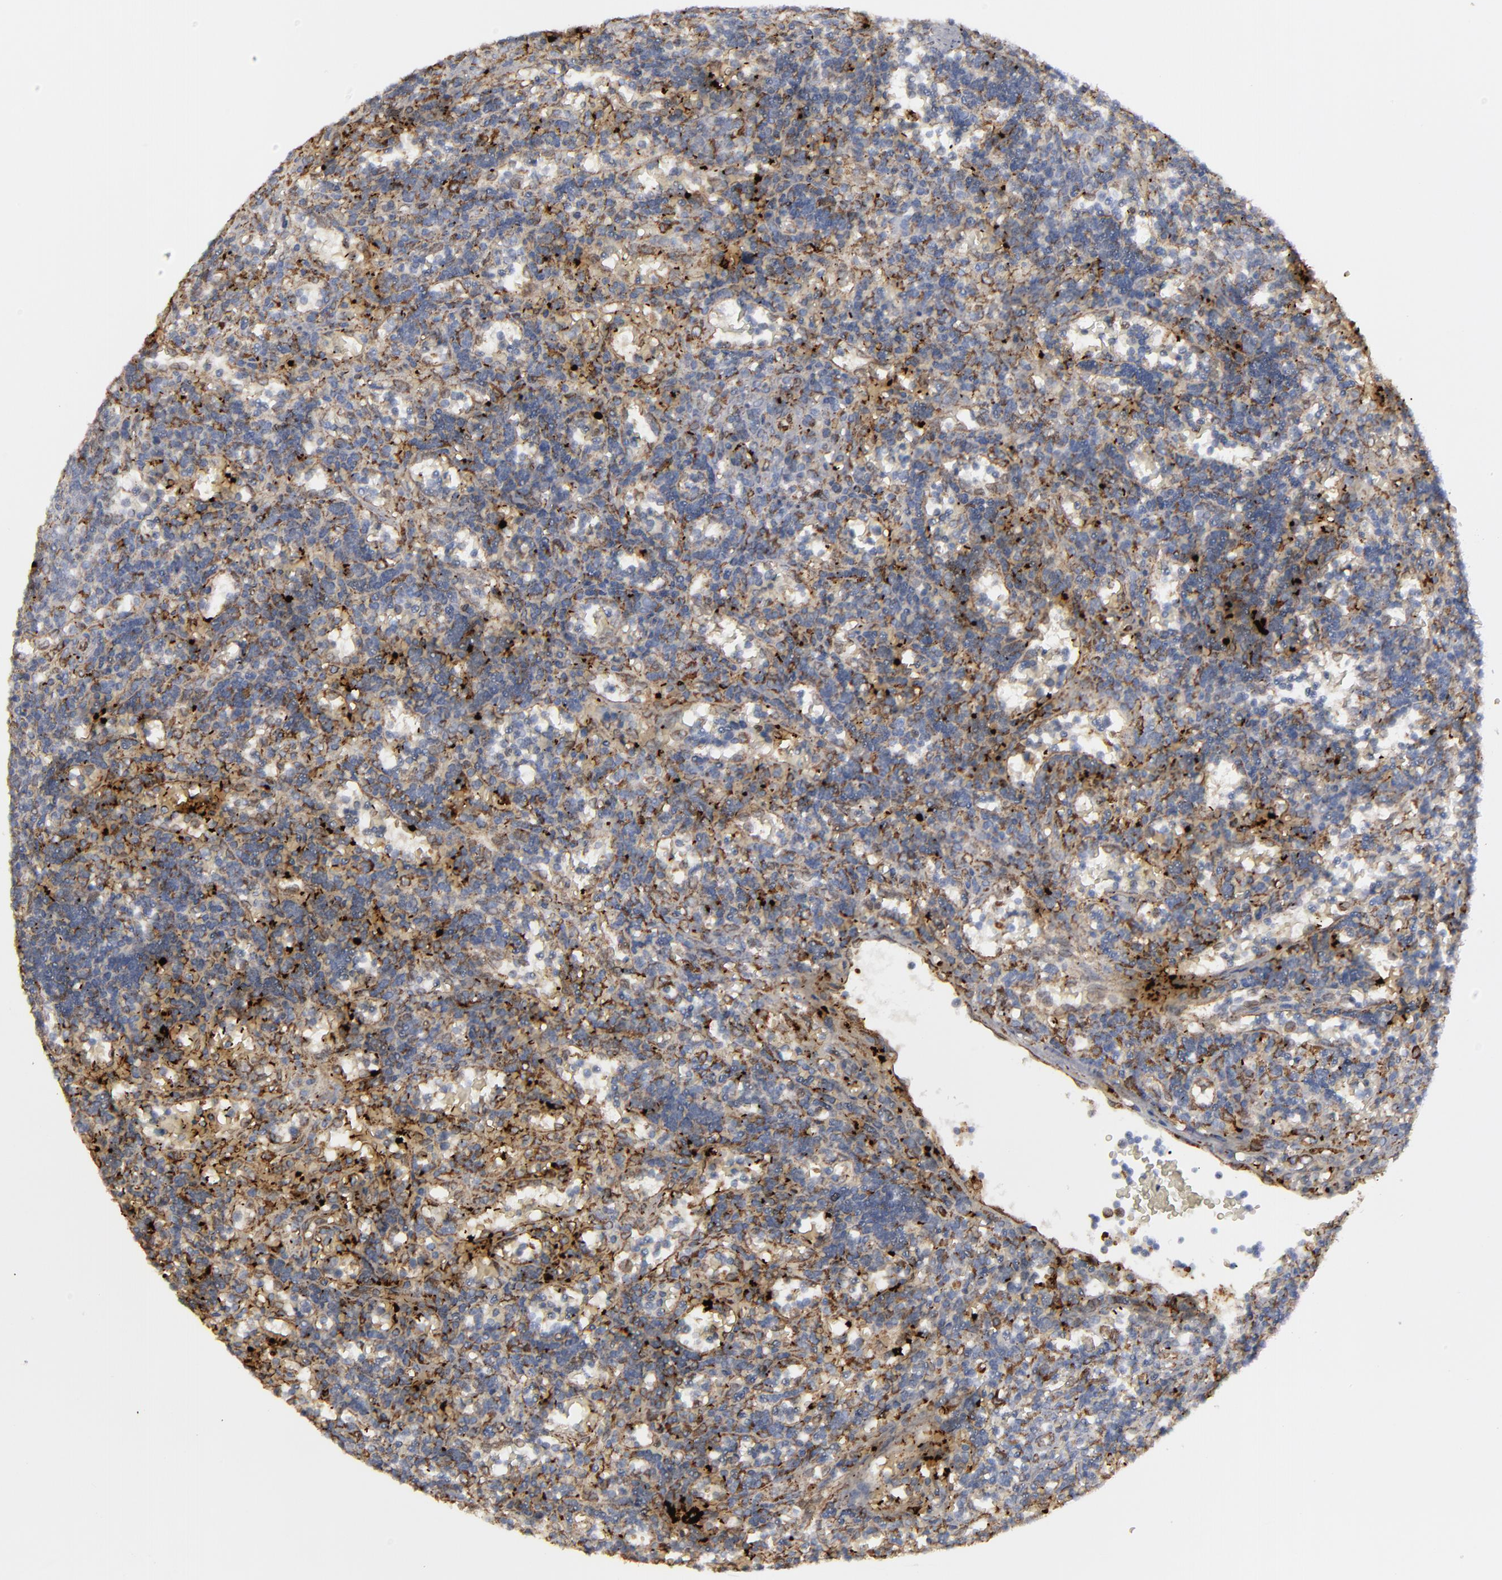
{"staining": {"intensity": "strong", "quantity": "<25%", "location": "cytoplasmic/membranous"}, "tissue": "lymphoma", "cell_type": "Tumor cells", "image_type": "cancer", "snomed": [{"axis": "morphology", "description": "Malignant lymphoma, non-Hodgkin's type, Low grade"}, {"axis": "topography", "description": "Spleen"}], "caption": "A brown stain highlights strong cytoplasmic/membranous positivity of a protein in malignant lymphoma, non-Hodgkin's type (low-grade) tumor cells.", "gene": "ERLIN2", "patient": {"sex": "male", "age": 60}}